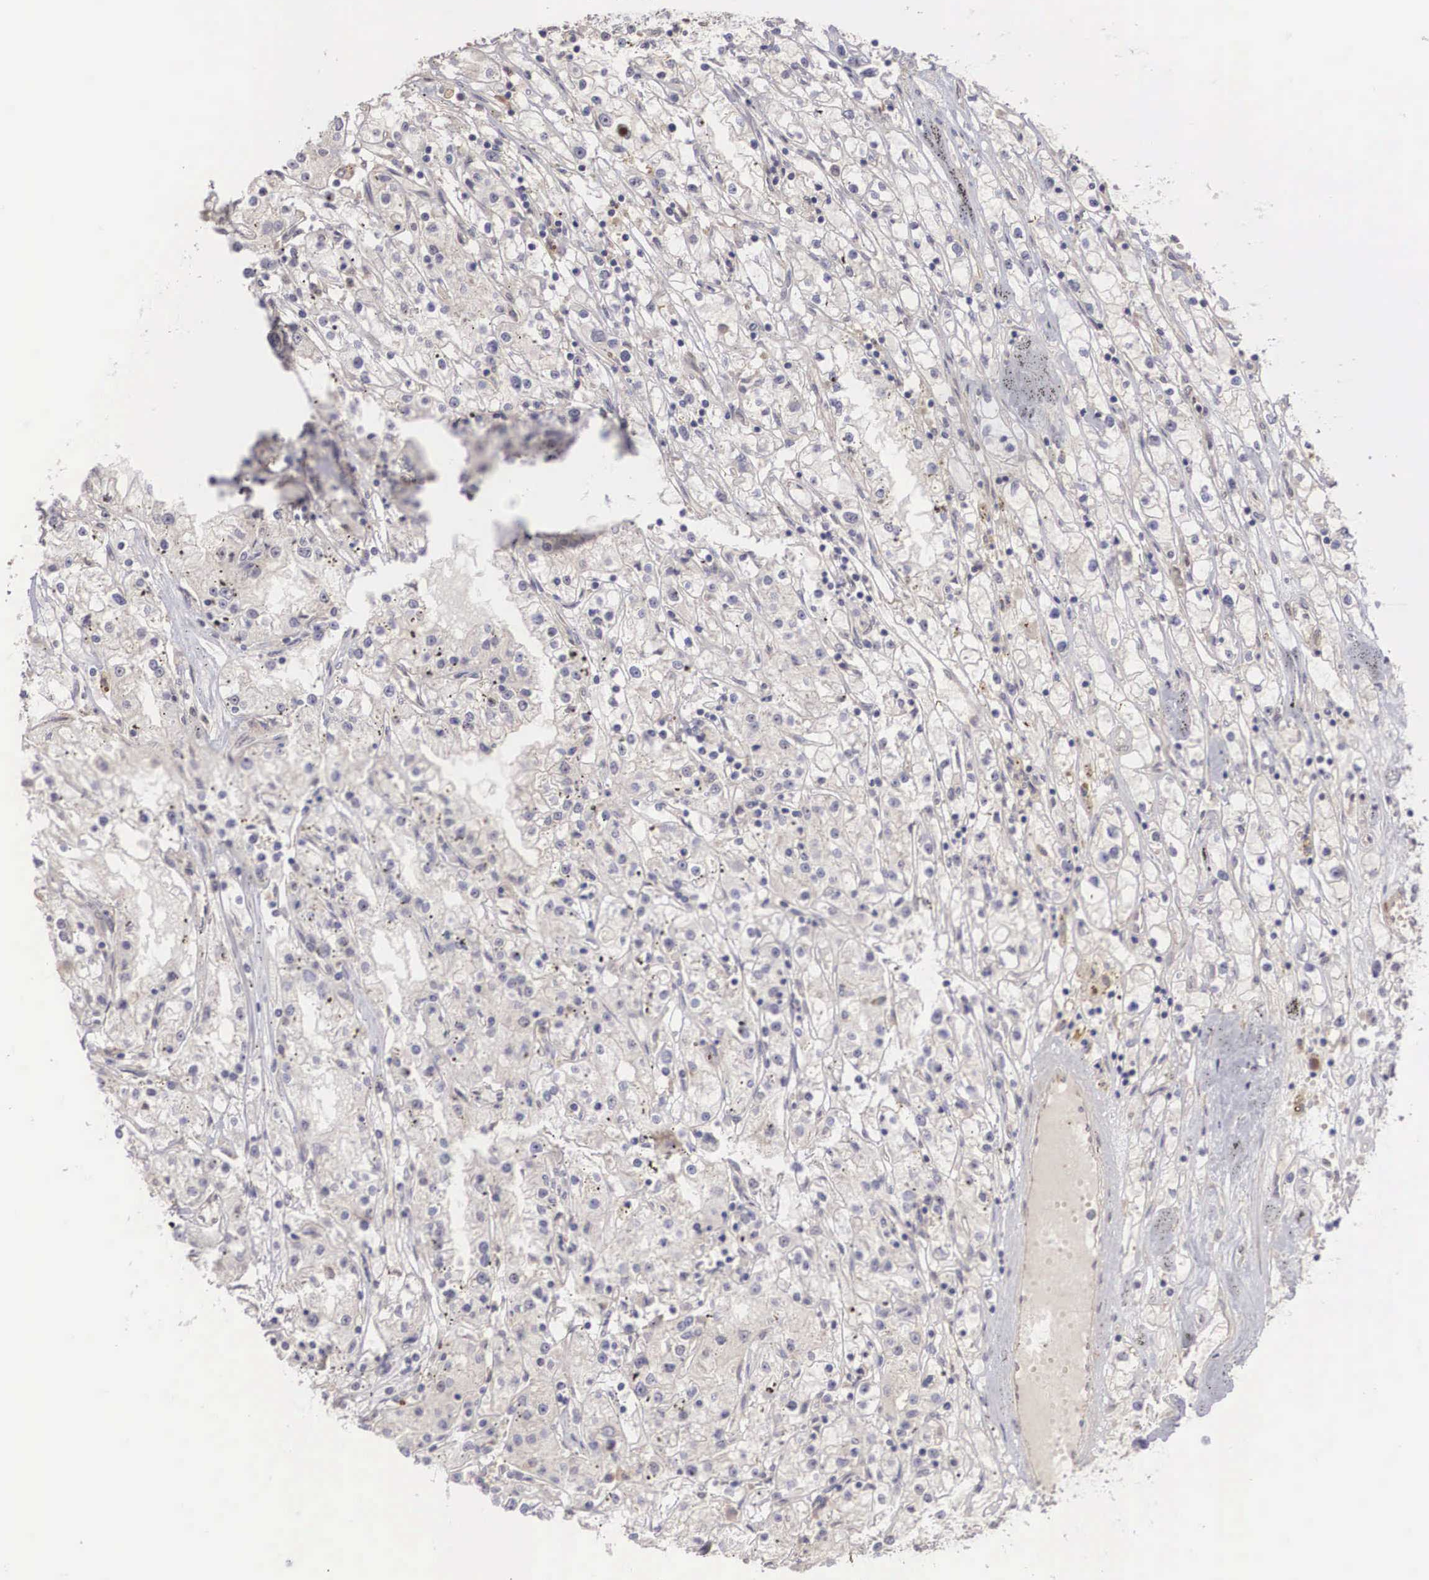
{"staining": {"intensity": "weak", "quantity": "<25%", "location": "cytoplasmic/membranous,nuclear"}, "tissue": "renal cancer", "cell_type": "Tumor cells", "image_type": "cancer", "snomed": [{"axis": "morphology", "description": "Adenocarcinoma, NOS"}, {"axis": "topography", "description": "Kidney"}], "caption": "Photomicrograph shows no protein positivity in tumor cells of adenocarcinoma (renal) tissue. (Stains: DAB immunohistochemistry with hematoxylin counter stain, Microscopy: brightfield microscopy at high magnification).", "gene": "DNAJB7", "patient": {"sex": "male", "age": 56}}